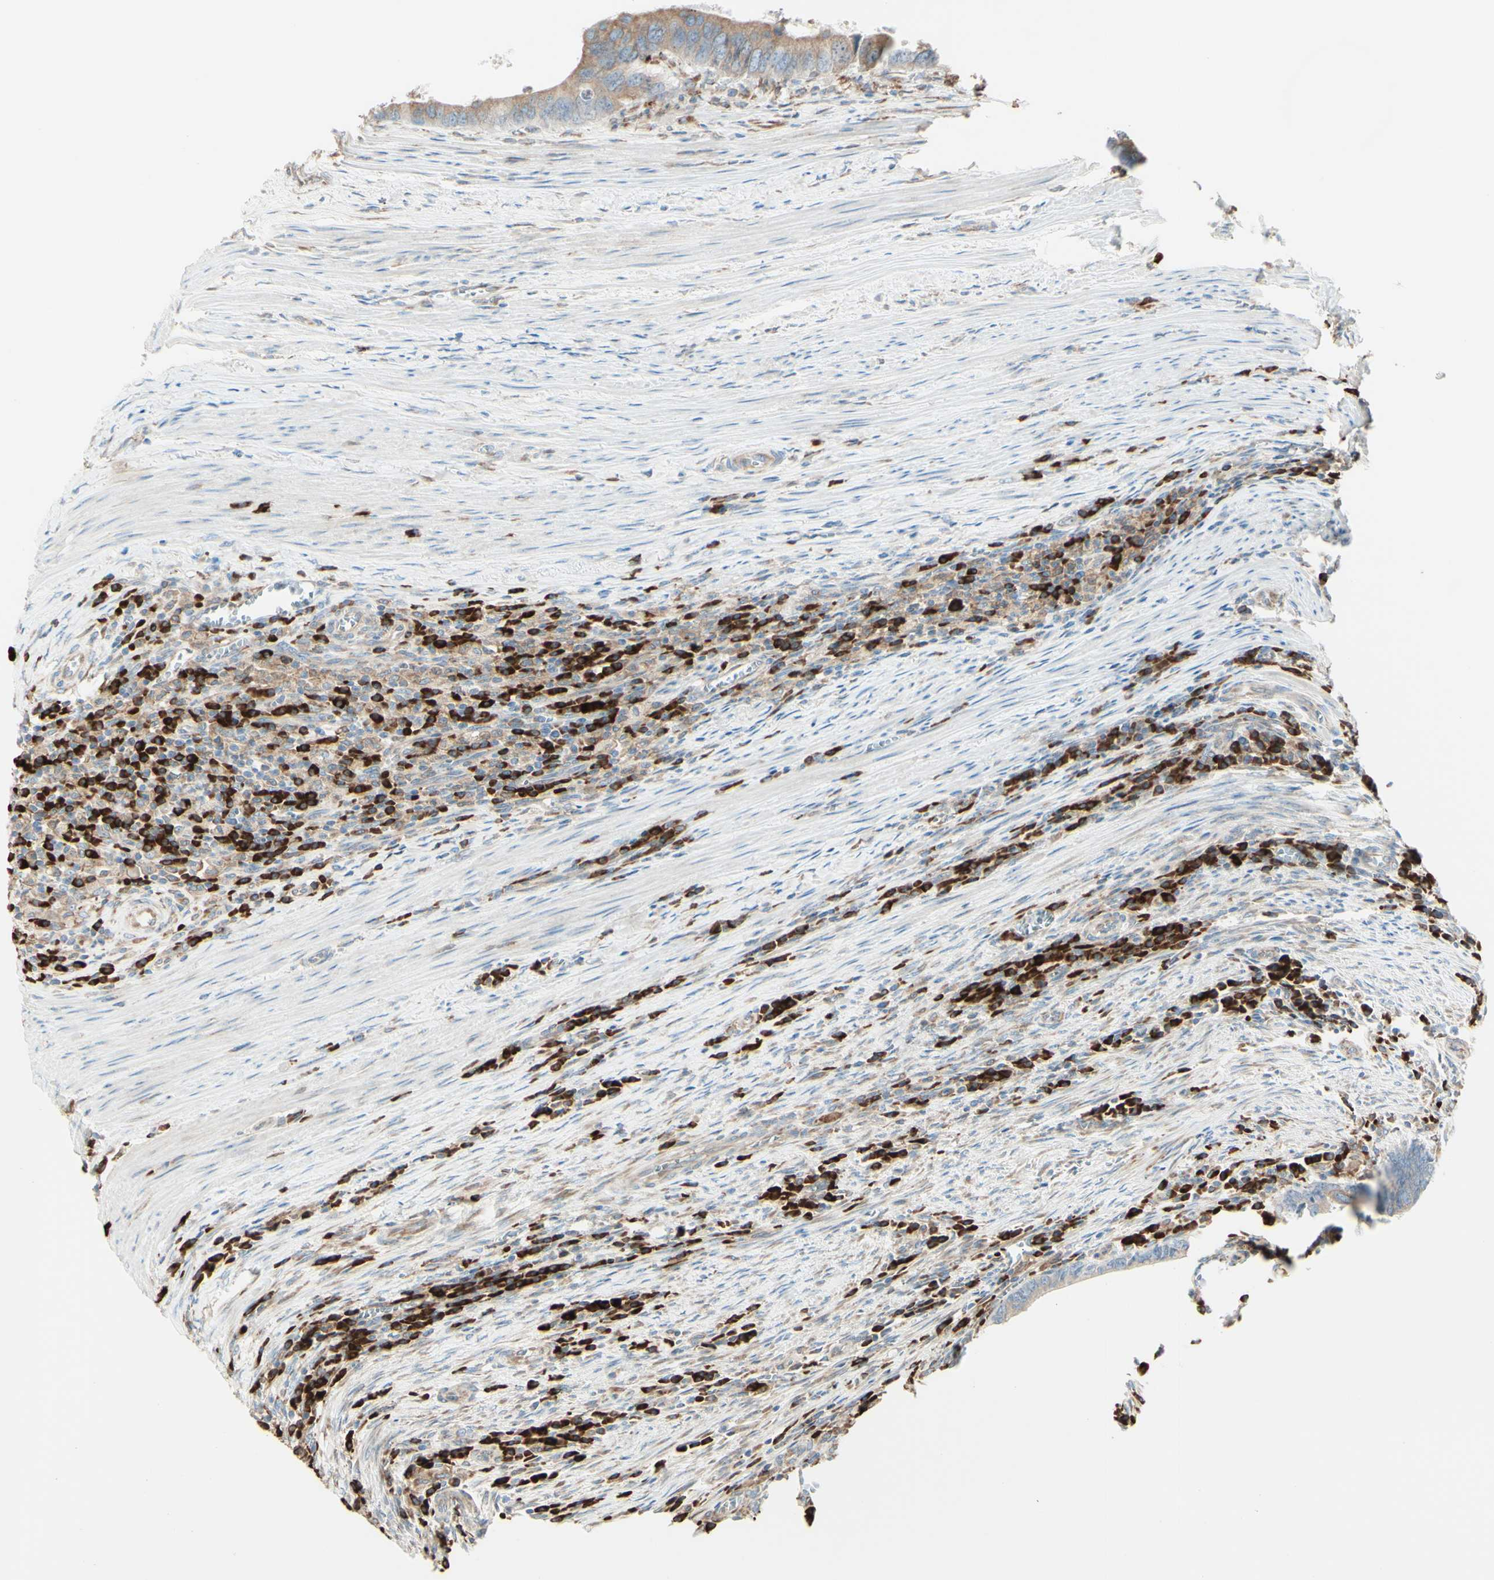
{"staining": {"intensity": "weak", "quantity": ">75%", "location": "cytoplasmic/membranous"}, "tissue": "colorectal cancer", "cell_type": "Tumor cells", "image_type": "cancer", "snomed": [{"axis": "morphology", "description": "Adenocarcinoma, NOS"}, {"axis": "topography", "description": "Colon"}], "caption": "Protein expression analysis of human colorectal adenocarcinoma reveals weak cytoplasmic/membranous positivity in about >75% of tumor cells.", "gene": "DNAJB11", "patient": {"sex": "male", "age": 72}}